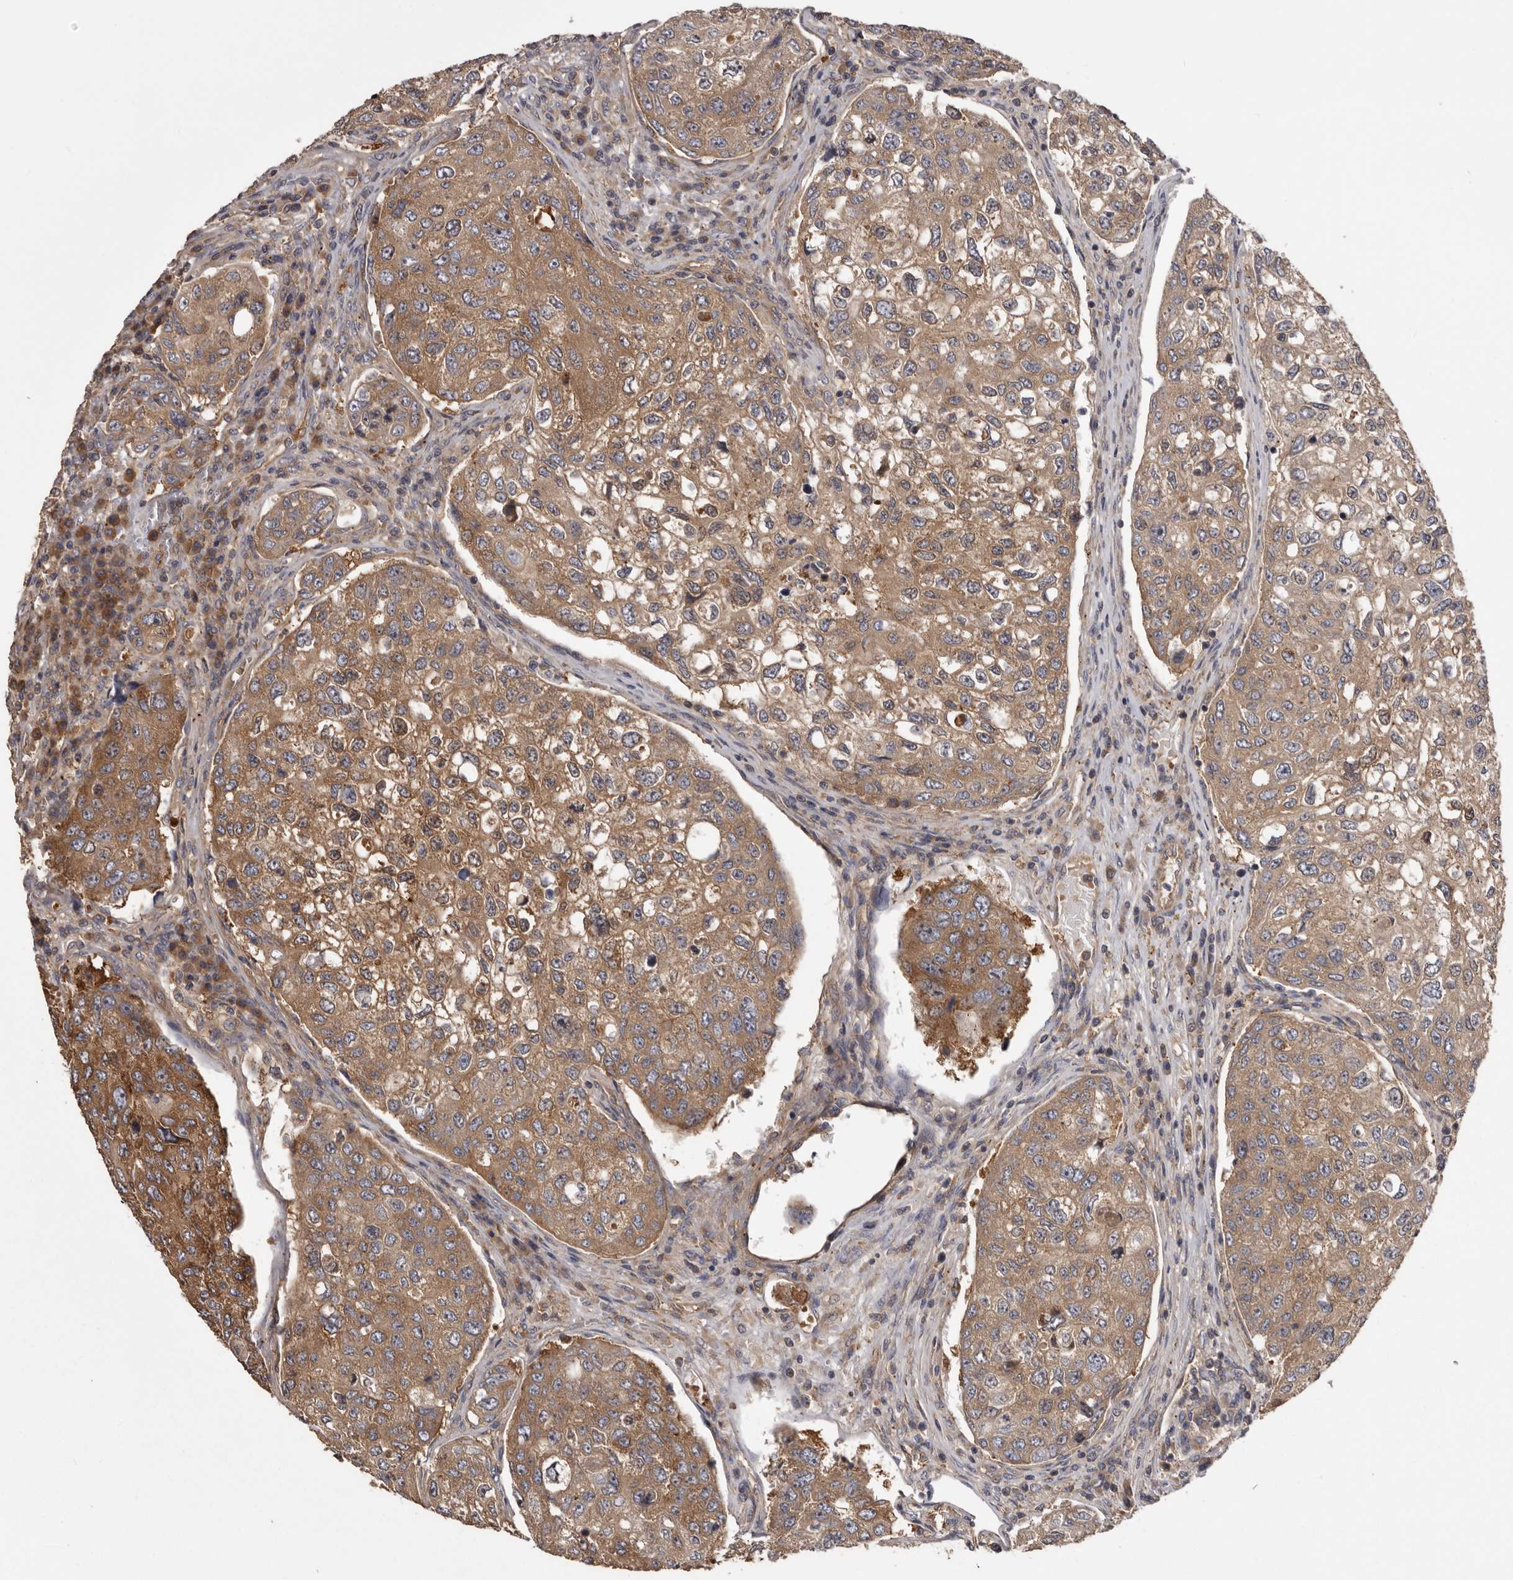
{"staining": {"intensity": "moderate", "quantity": ">75%", "location": "cytoplasmic/membranous"}, "tissue": "urothelial cancer", "cell_type": "Tumor cells", "image_type": "cancer", "snomed": [{"axis": "morphology", "description": "Urothelial carcinoma, High grade"}, {"axis": "topography", "description": "Lymph node"}, {"axis": "topography", "description": "Urinary bladder"}], "caption": "Protein expression by immunohistochemistry exhibits moderate cytoplasmic/membranous staining in approximately >75% of tumor cells in urothelial carcinoma (high-grade).", "gene": "DARS1", "patient": {"sex": "male", "age": 51}}